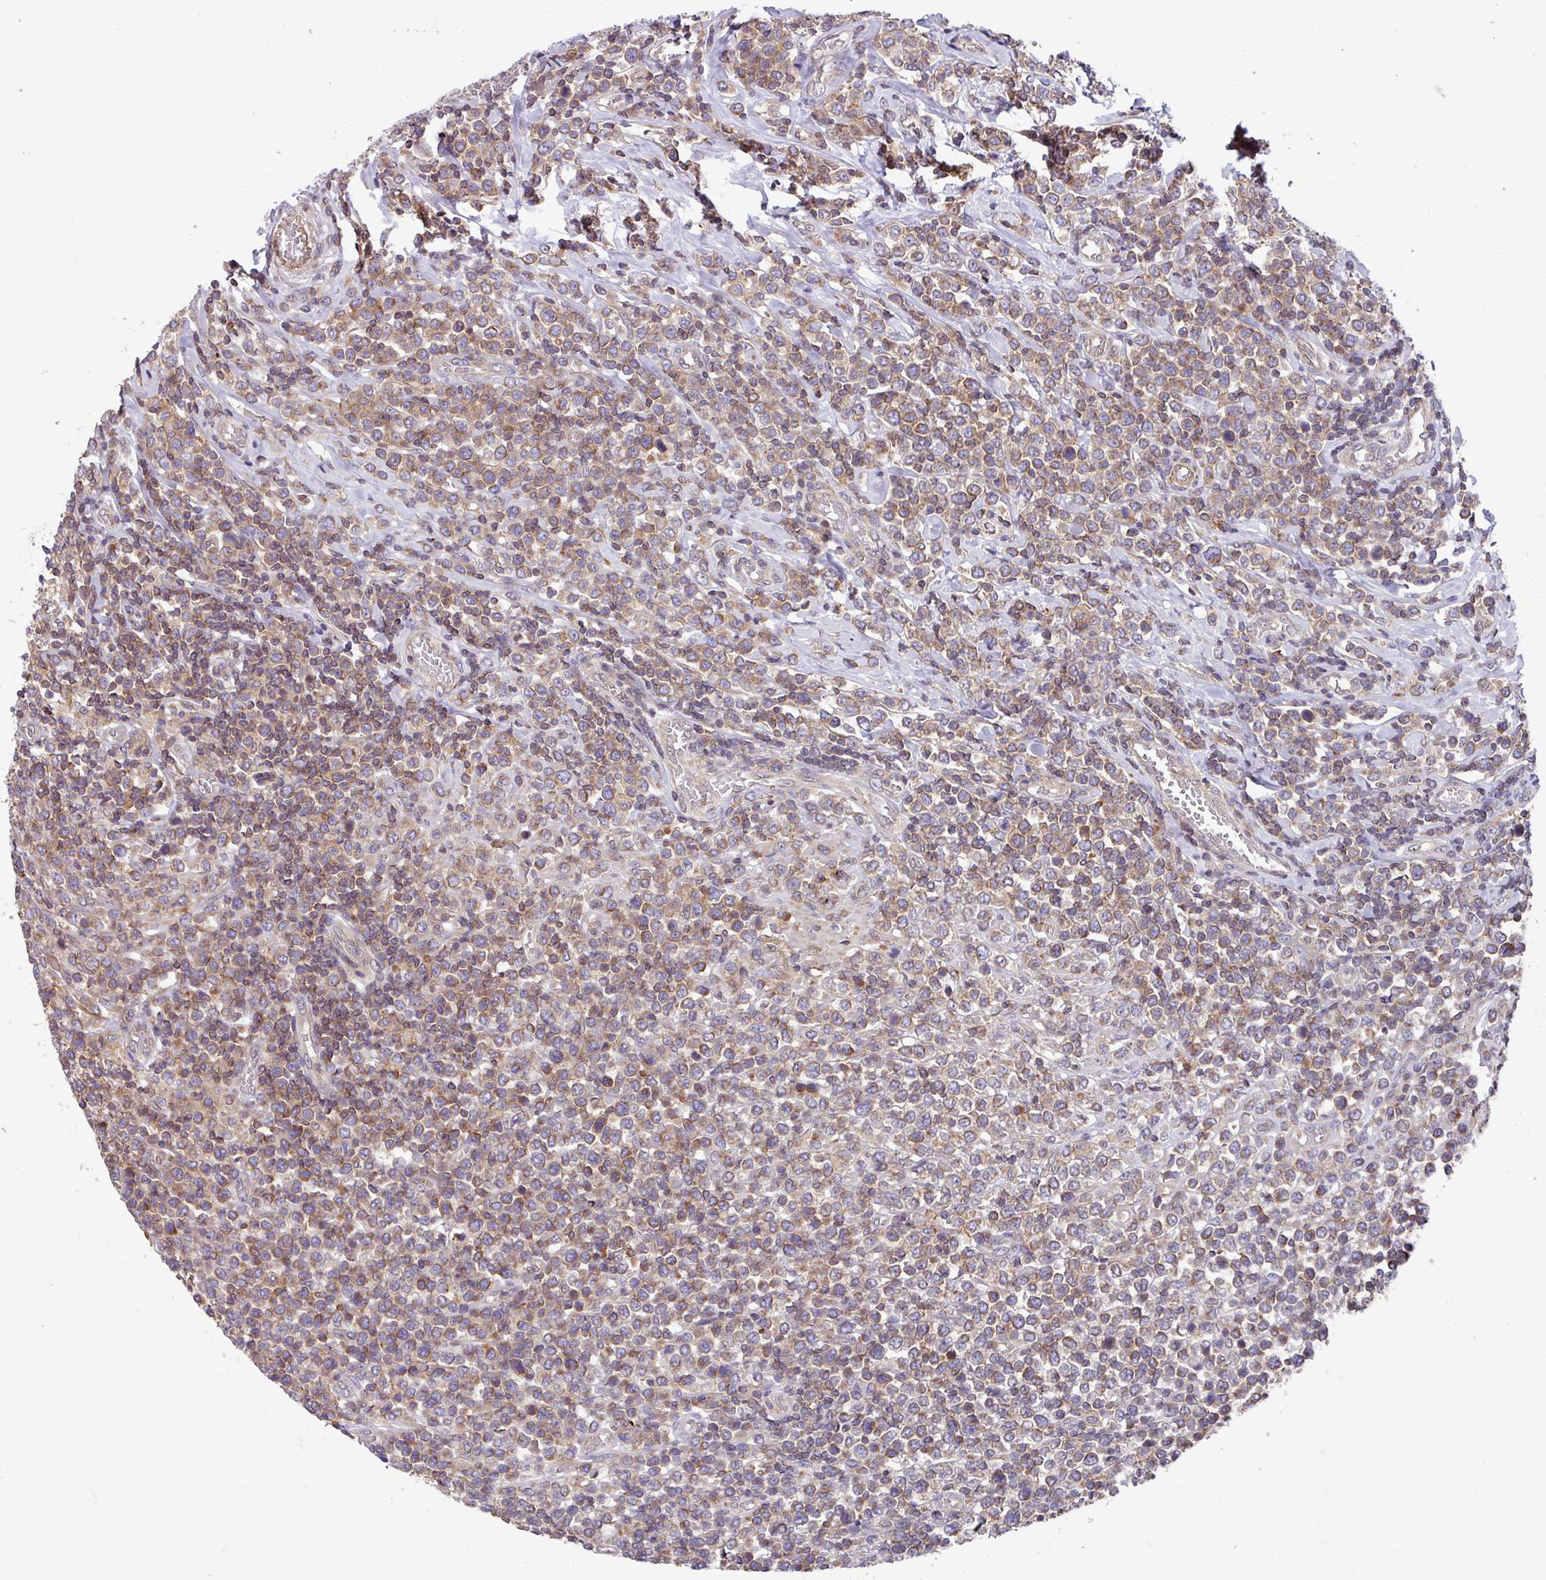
{"staining": {"intensity": "moderate", "quantity": ">75%", "location": "cytoplasmic/membranous"}, "tissue": "lymphoma", "cell_type": "Tumor cells", "image_type": "cancer", "snomed": [{"axis": "morphology", "description": "Malignant lymphoma, non-Hodgkin's type, High grade"}, {"axis": "topography", "description": "Soft tissue"}], "caption": "A brown stain shows moderate cytoplasmic/membranous expression of a protein in high-grade malignant lymphoma, non-Hodgkin's type tumor cells.", "gene": "PLEKHD1", "patient": {"sex": "female", "age": 56}}